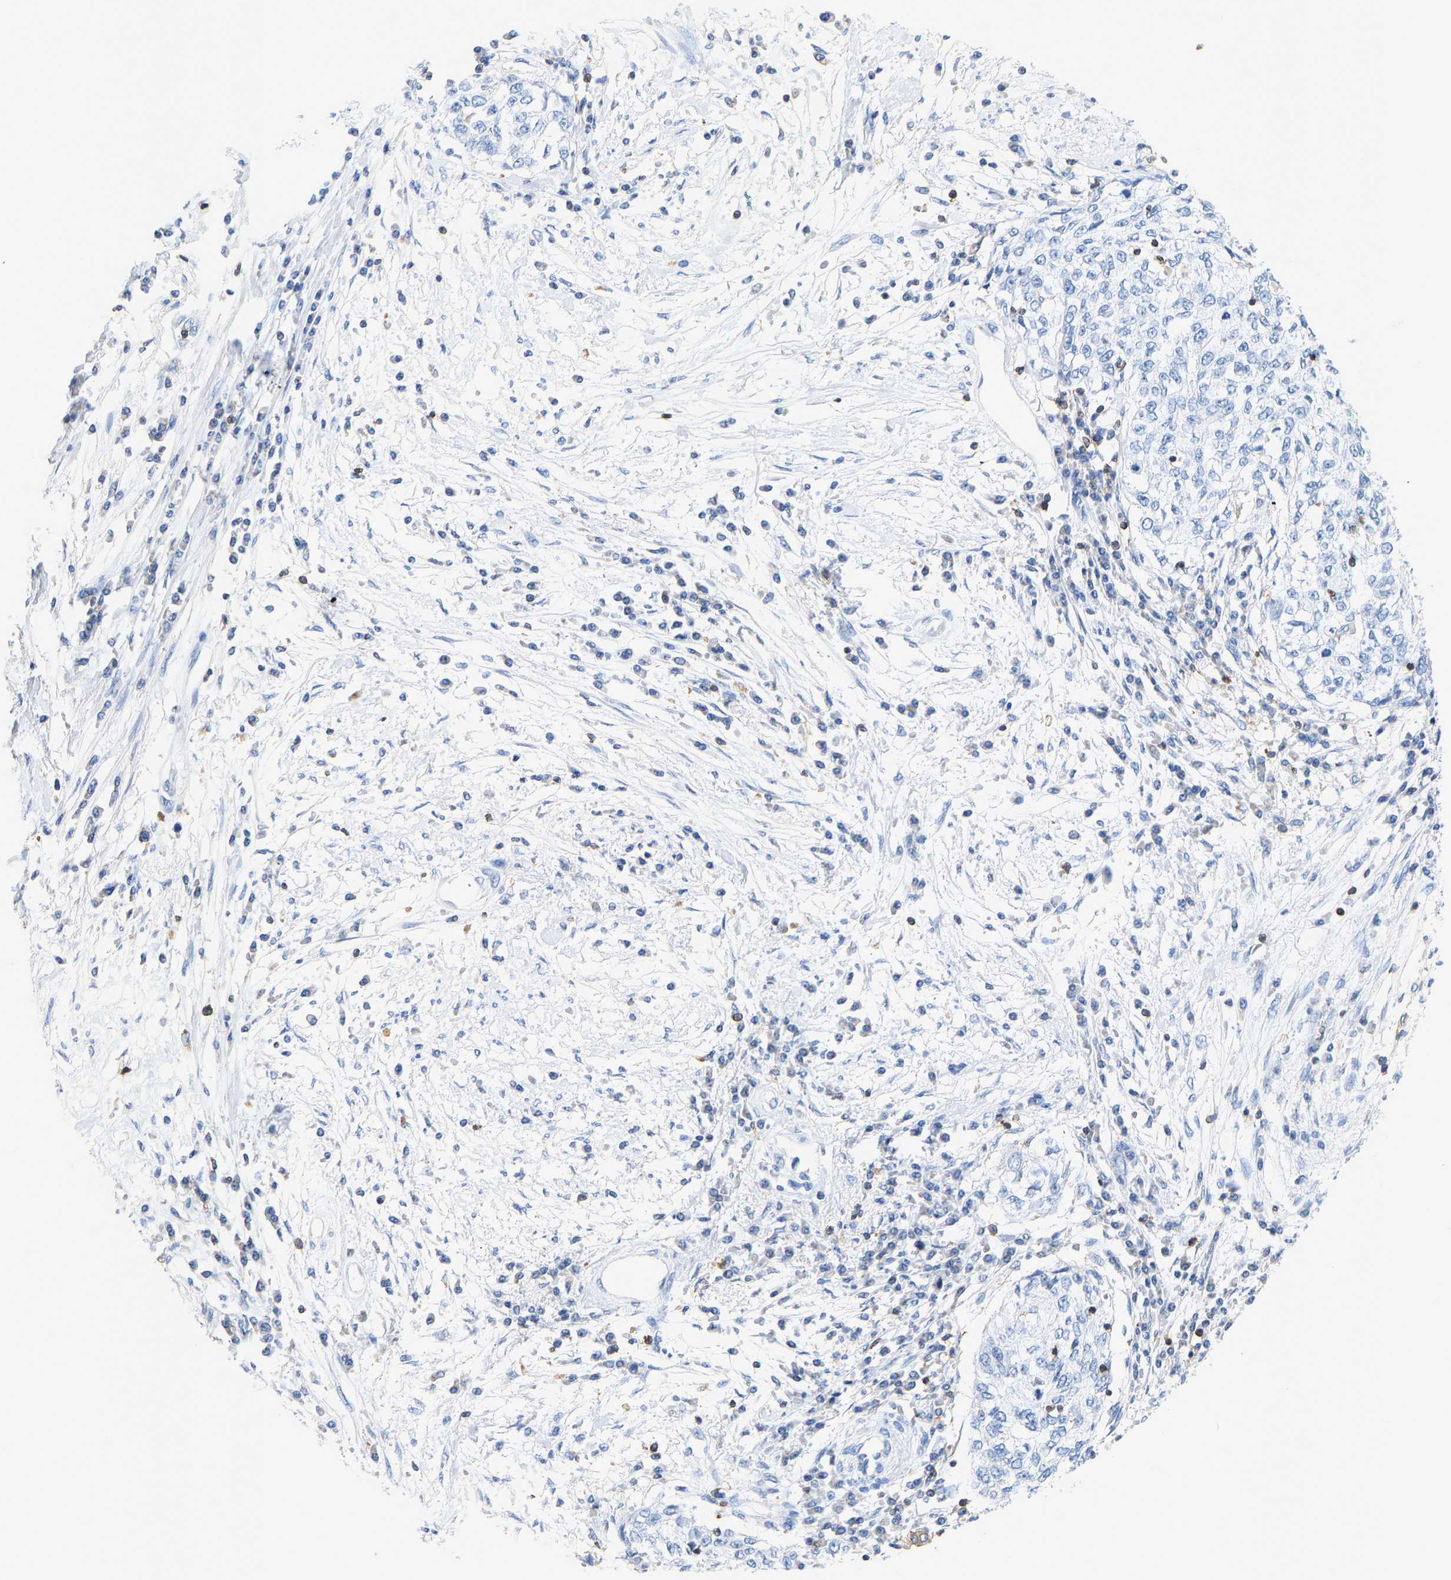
{"staining": {"intensity": "negative", "quantity": "none", "location": "none"}, "tissue": "cervical cancer", "cell_type": "Tumor cells", "image_type": "cancer", "snomed": [{"axis": "morphology", "description": "Squamous cell carcinoma, NOS"}, {"axis": "topography", "description": "Cervix"}], "caption": "Tumor cells are negative for protein expression in human squamous cell carcinoma (cervical).", "gene": "EVL", "patient": {"sex": "female", "age": 57}}